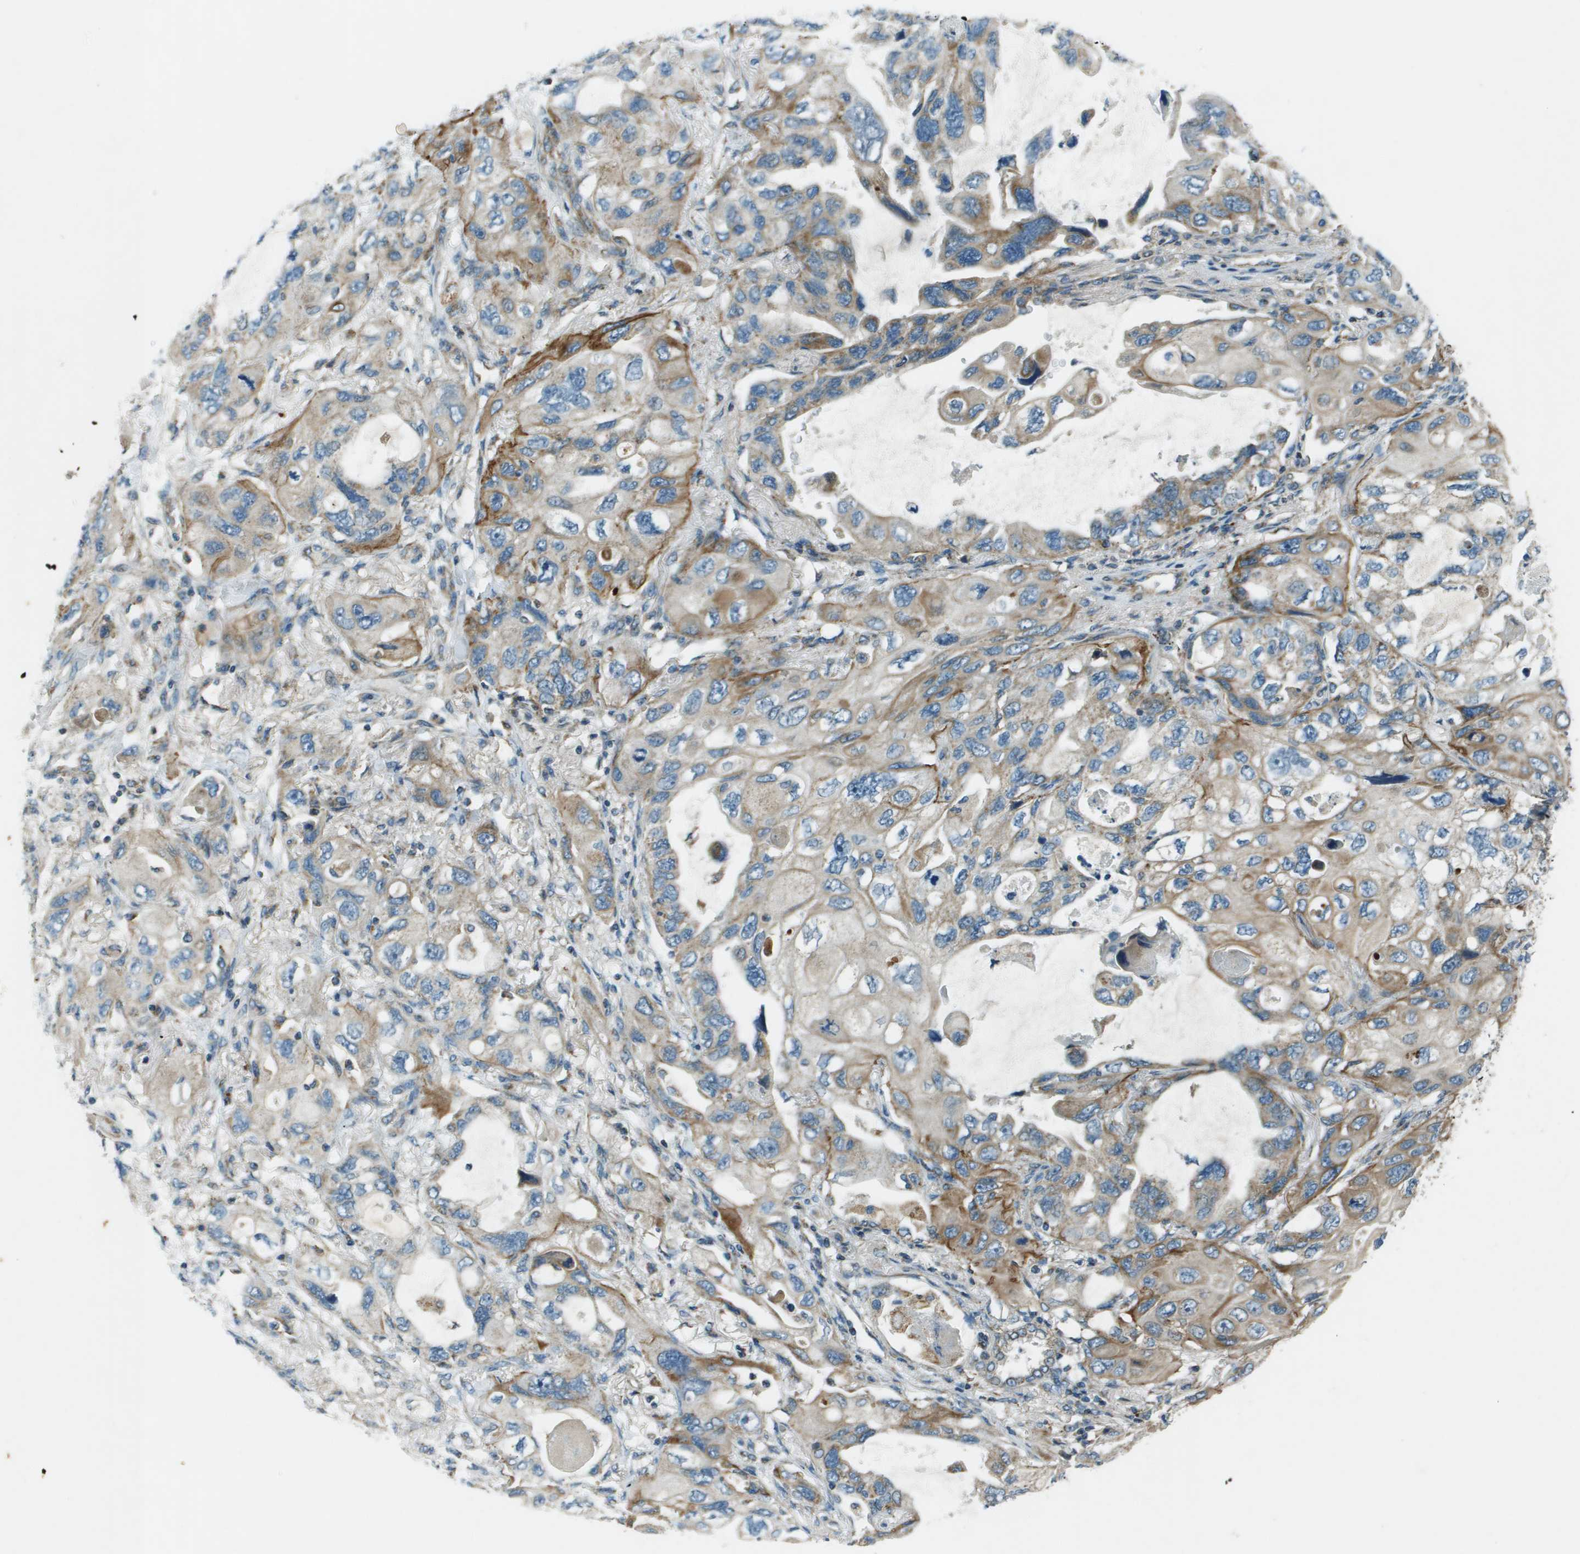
{"staining": {"intensity": "moderate", "quantity": "25%-75%", "location": "cytoplasmic/membranous"}, "tissue": "lung cancer", "cell_type": "Tumor cells", "image_type": "cancer", "snomed": [{"axis": "morphology", "description": "Squamous cell carcinoma, NOS"}, {"axis": "topography", "description": "Lung"}], "caption": "IHC (DAB) staining of human lung cancer shows moderate cytoplasmic/membranous protein staining in about 25%-75% of tumor cells.", "gene": "MIGA1", "patient": {"sex": "female", "age": 73}}